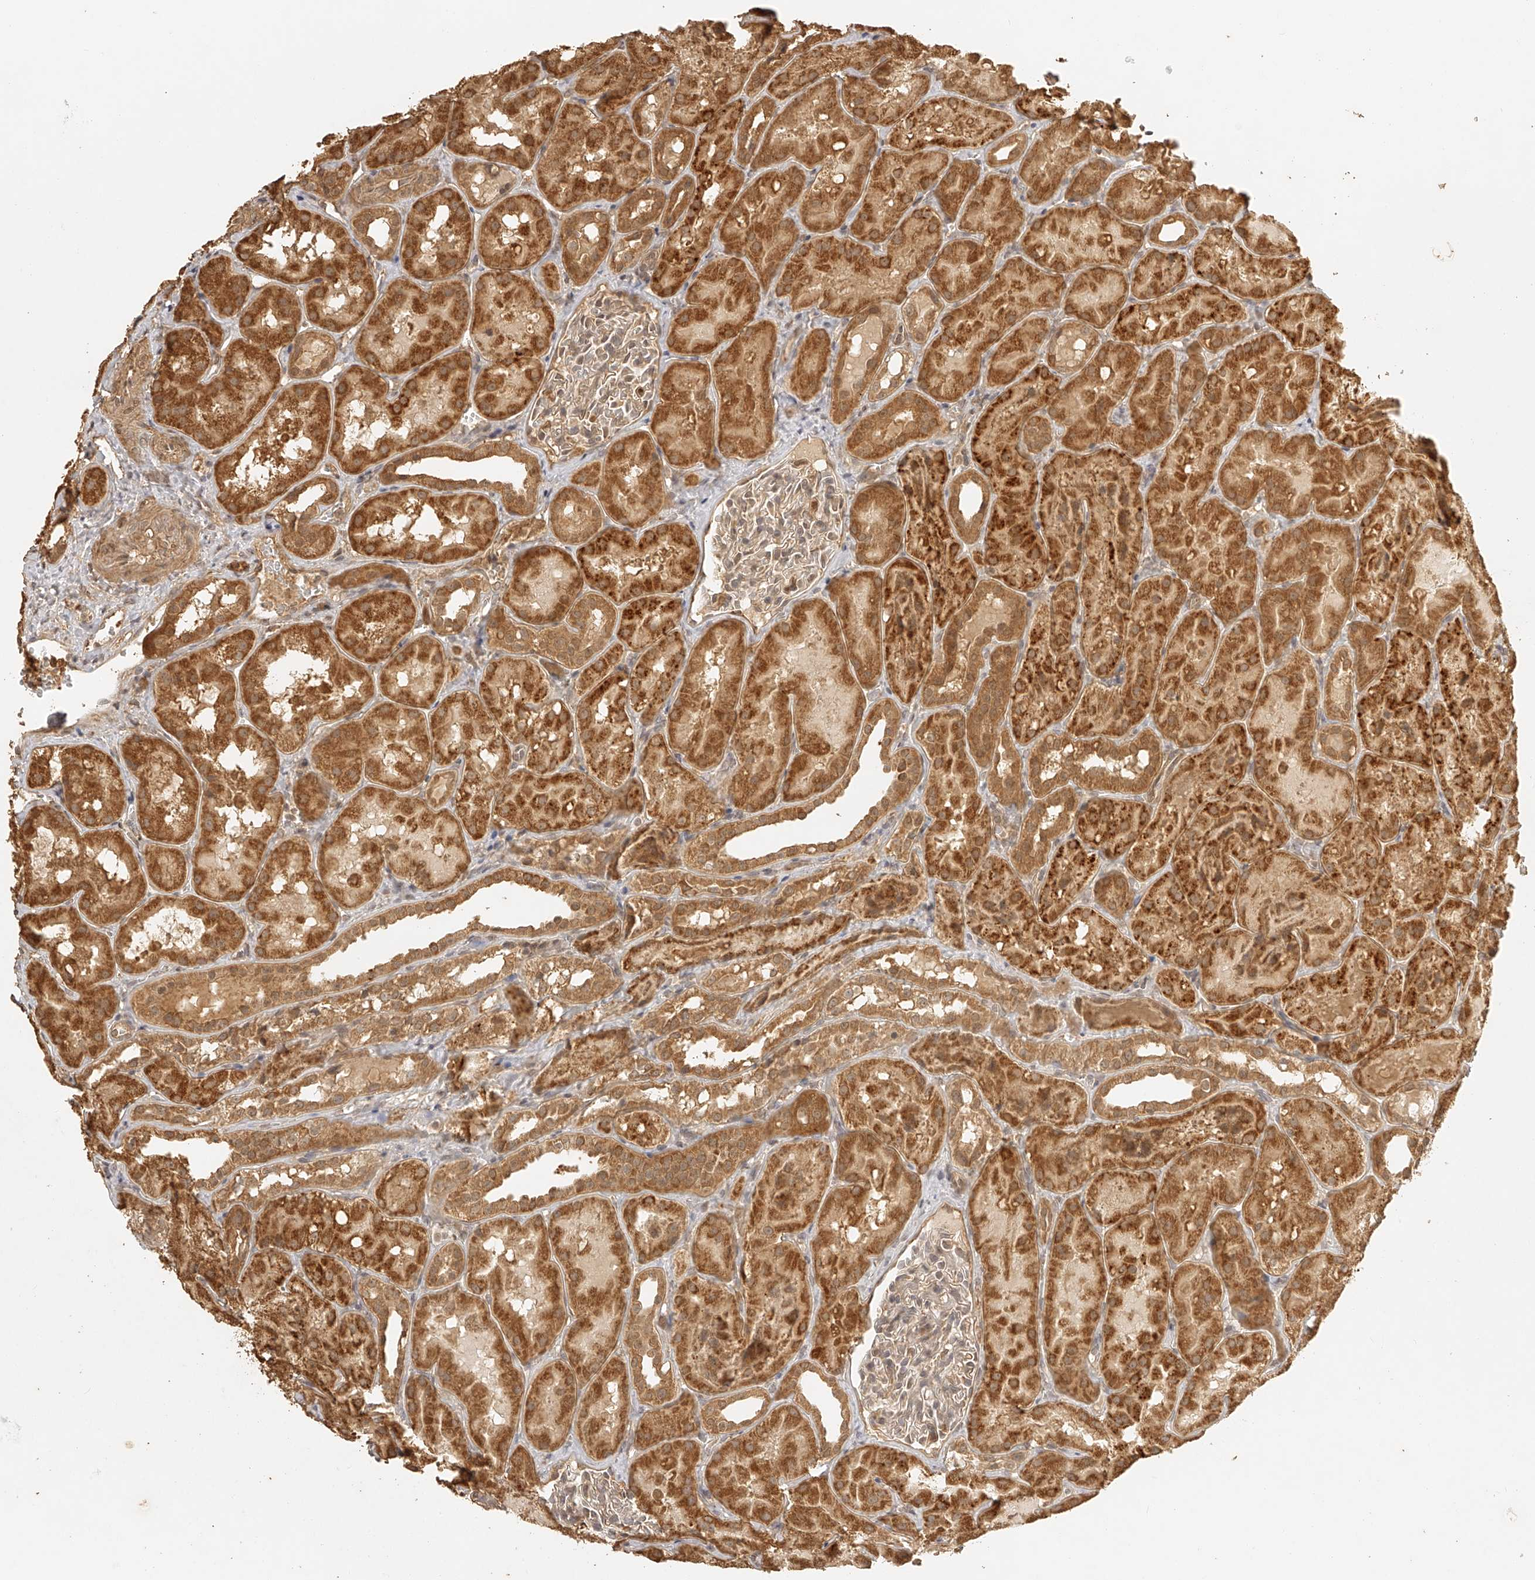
{"staining": {"intensity": "weak", "quantity": "<25%", "location": "cytoplasmic/membranous"}, "tissue": "kidney", "cell_type": "Cells in glomeruli", "image_type": "normal", "snomed": [{"axis": "morphology", "description": "Normal tissue, NOS"}, {"axis": "topography", "description": "Kidney"}], "caption": "The histopathology image shows no significant expression in cells in glomeruli of kidney. The staining was performed using DAB (3,3'-diaminobenzidine) to visualize the protein expression in brown, while the nuclei were stained in blue with hematoxylin (Magnification: 20x).", "gene": "BCL2L11", "patient": {"sex": "male", "age": 16}}